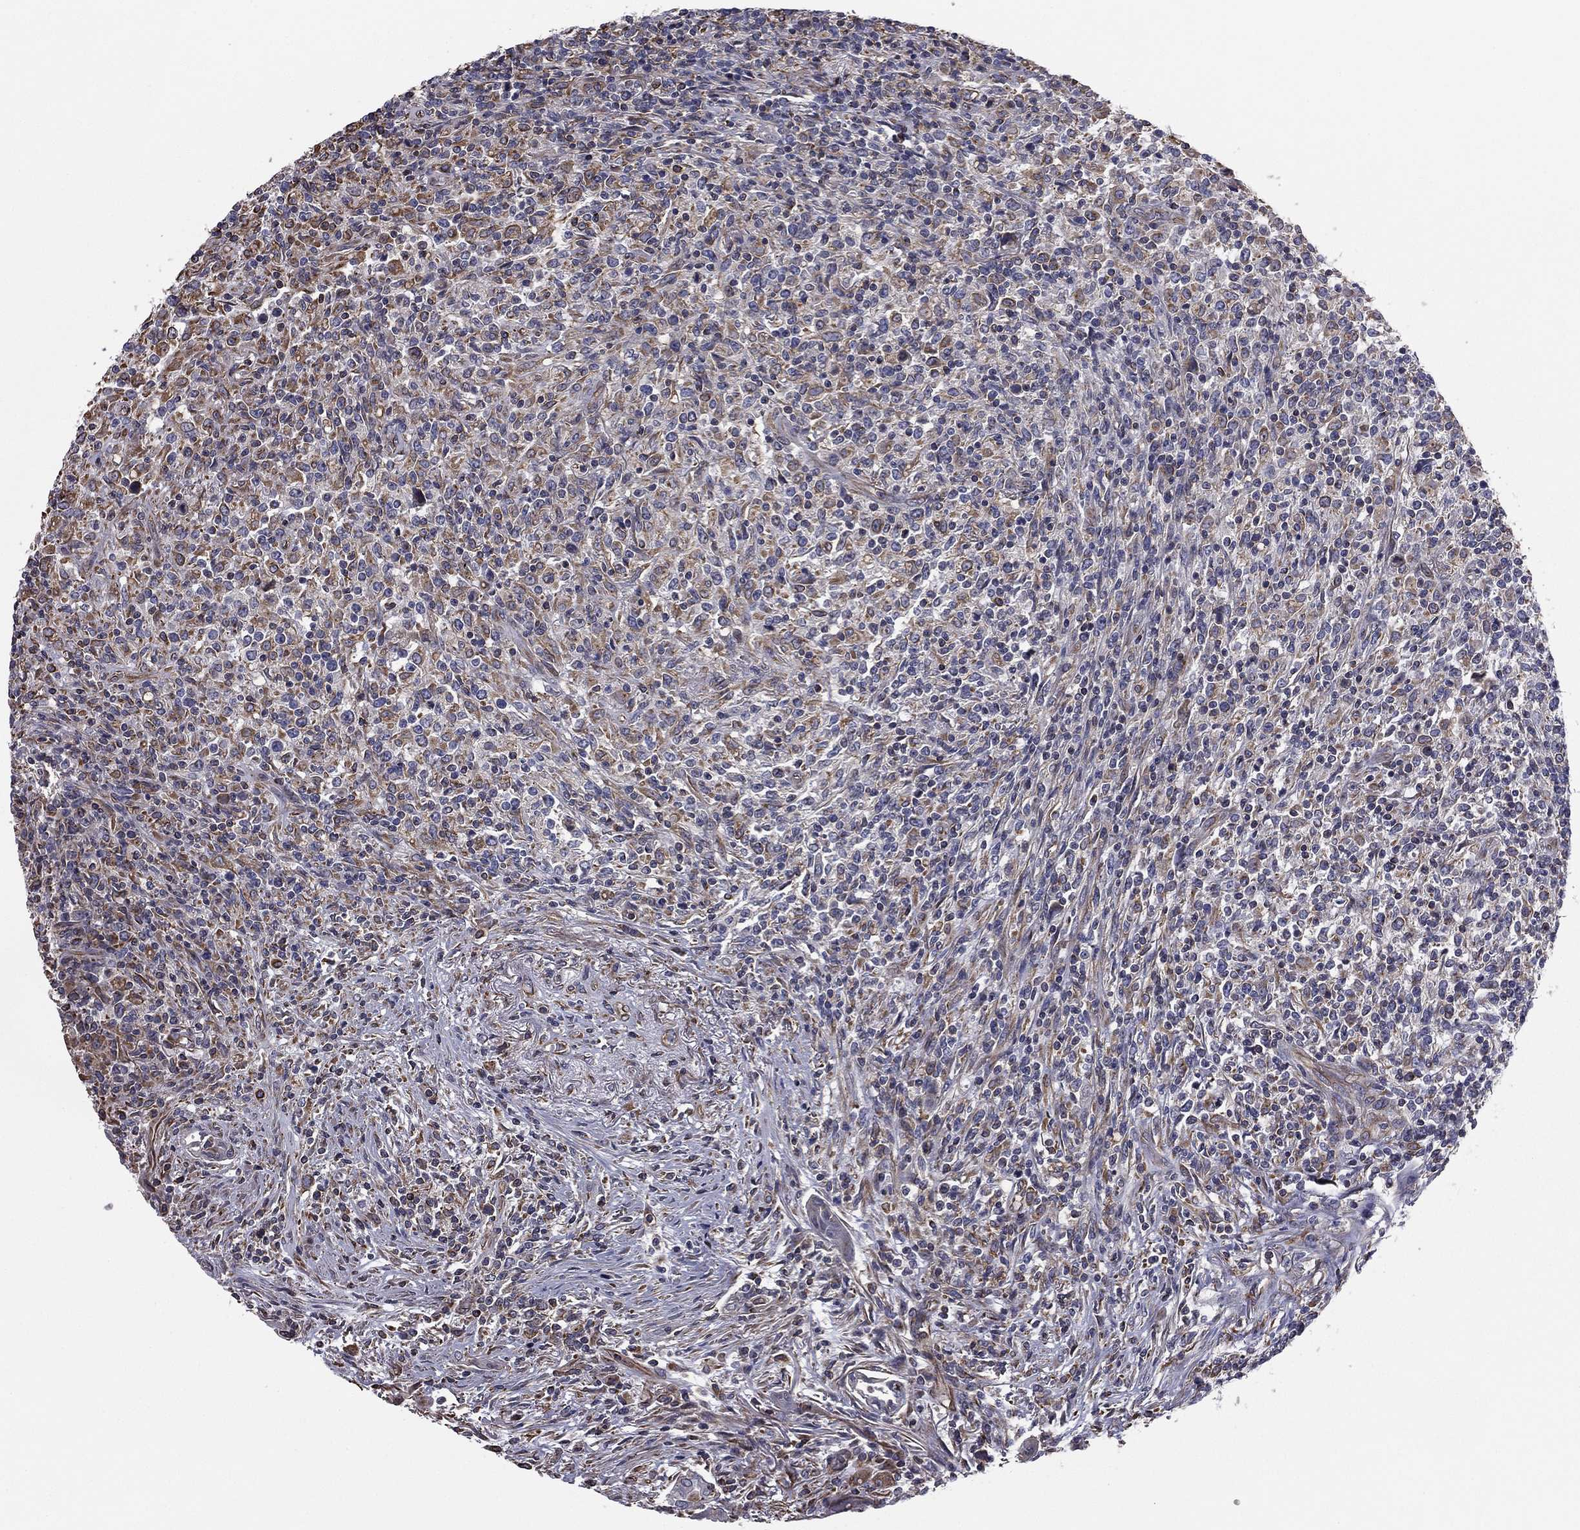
{"staining": {"intensity": "weak", "quantity": "<25%", "location": "cytoplasmic/membranous"}, "tissue": "lymphoma", "cell_type": "Tumor cells", "image_type": "cancer", "snomed": [{"axis": "morphology", "description": "Malignant lymphoma, non-Hodgkin's type, High grade"}, {"axis": "topography", "description": "Lung"}], "caption": "This is an IHC histopathology image of human high-grade malignant lymphoma, non-Hodgkin's type. There is no positivity in tumor cells.", "gene": "SCUBE1", "patient": {"sex": "male", "age": 79}}